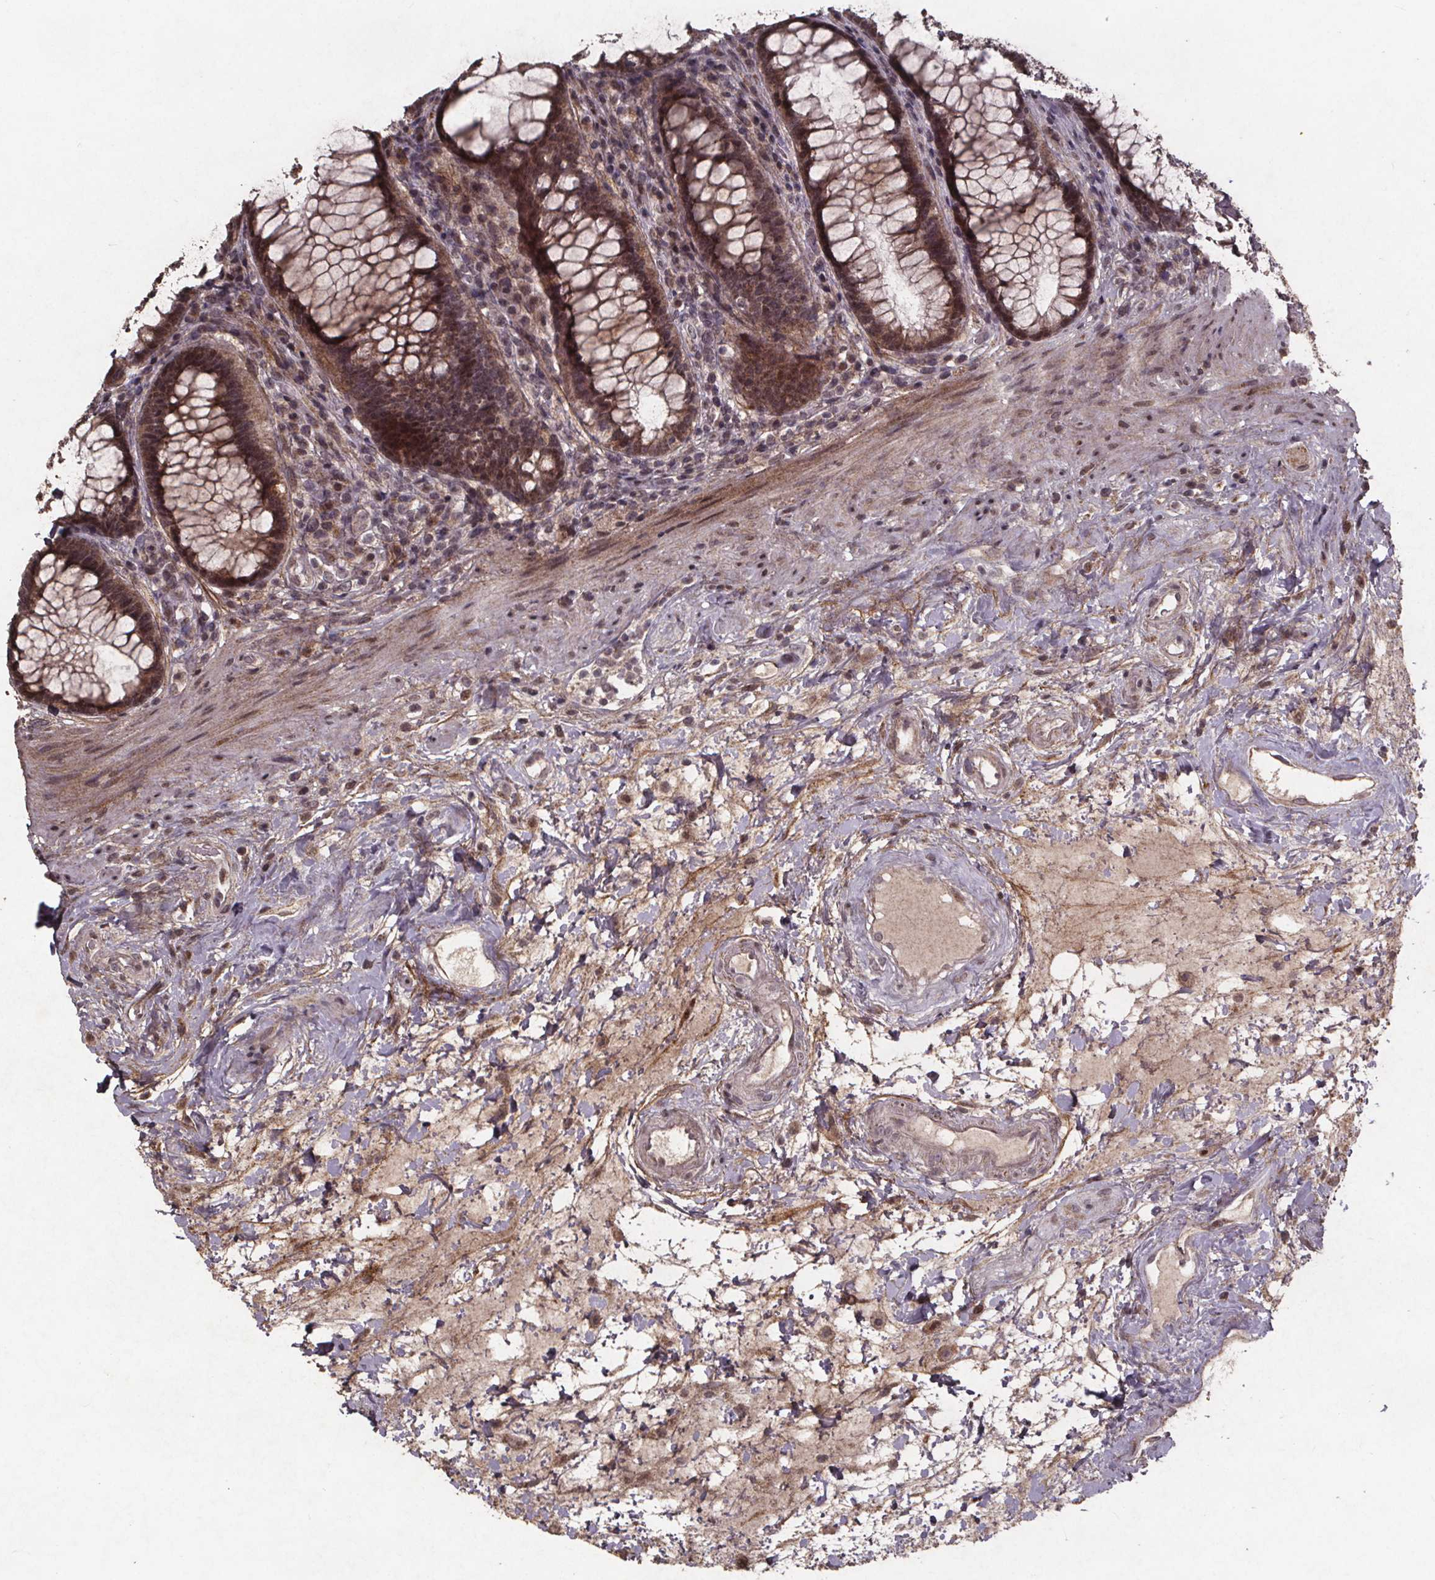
{"staining": {"intensity": "moderate", "quantity": "25%-75%", "location": "cytoplasmic/membranous,nuclear"}, "tissue": "rectum", "cell_type": "Glandular cells", "image_type": "normal", "snomed": [{"axis": "morphology", "description": "Normal tissue, NOS"}, {"axis": "topography", "description": "Rectum"}], "caption": "Immunohistochemical staining of normal human rectum displays medium levels of moderate cytoplasmic/membranous,nuclear positivity in approximately 25%-75% of glandular cells. (DAB = brown stain, brightfield microscopy at high magnification).", "gene": "GPX3", "patient": {"sex": "male", "age": 72}}